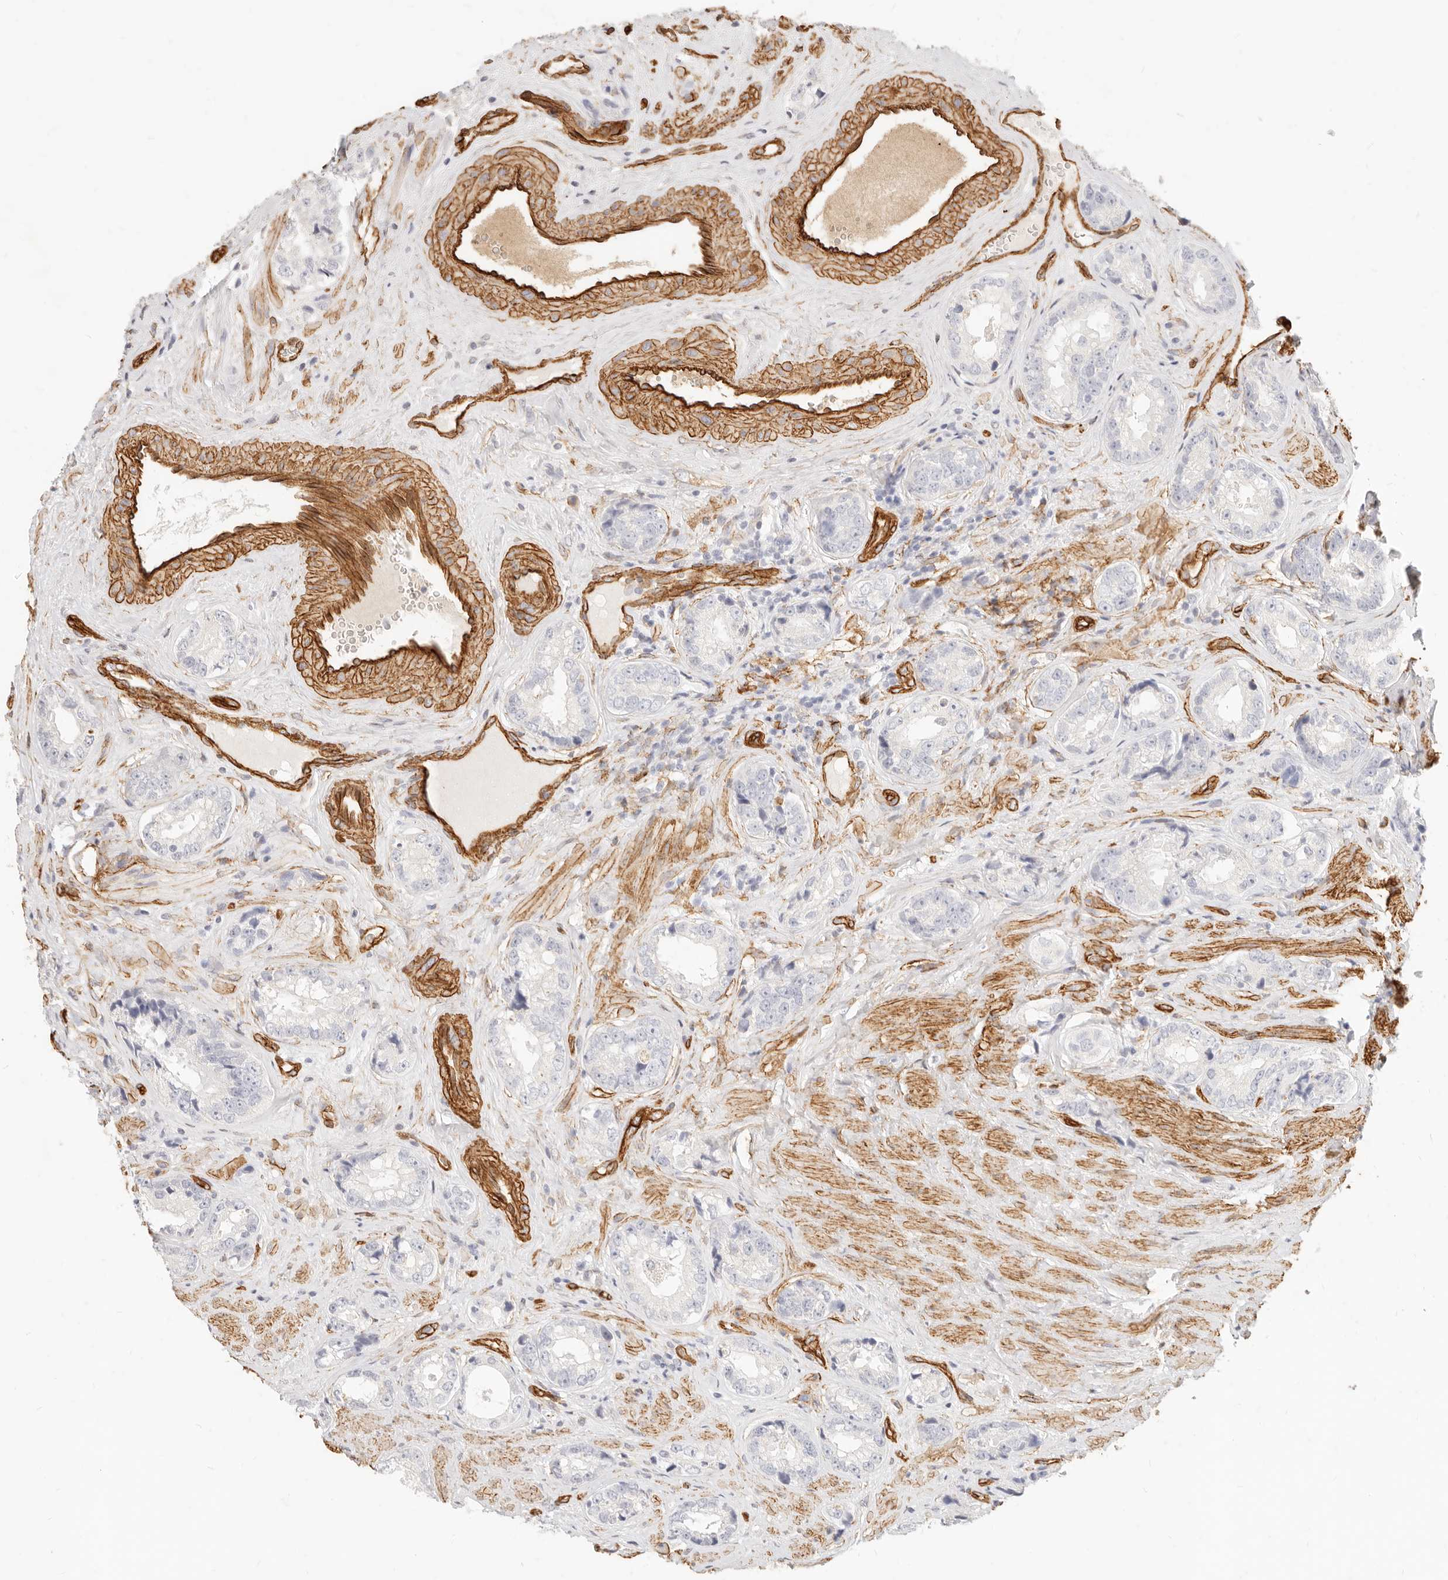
{"staining": {"intensity": "negative", "quantity": "none", "location": "none"}, "tissue": "prostate cancer", "cell_type": "Tumor cells", "image_type": "cancer", "snomed": [{"axis": "morphology", "description": "Adenocarcinoma, High grade"}, {"axis": "topography", "description": "Prostate"}], "caption": "Tumor cells show no significant staining in prostate cancer (adenocarcinoma (high-grade)).", "gene": "NUS1", "patient": {"sex": "male", "age": 61}}